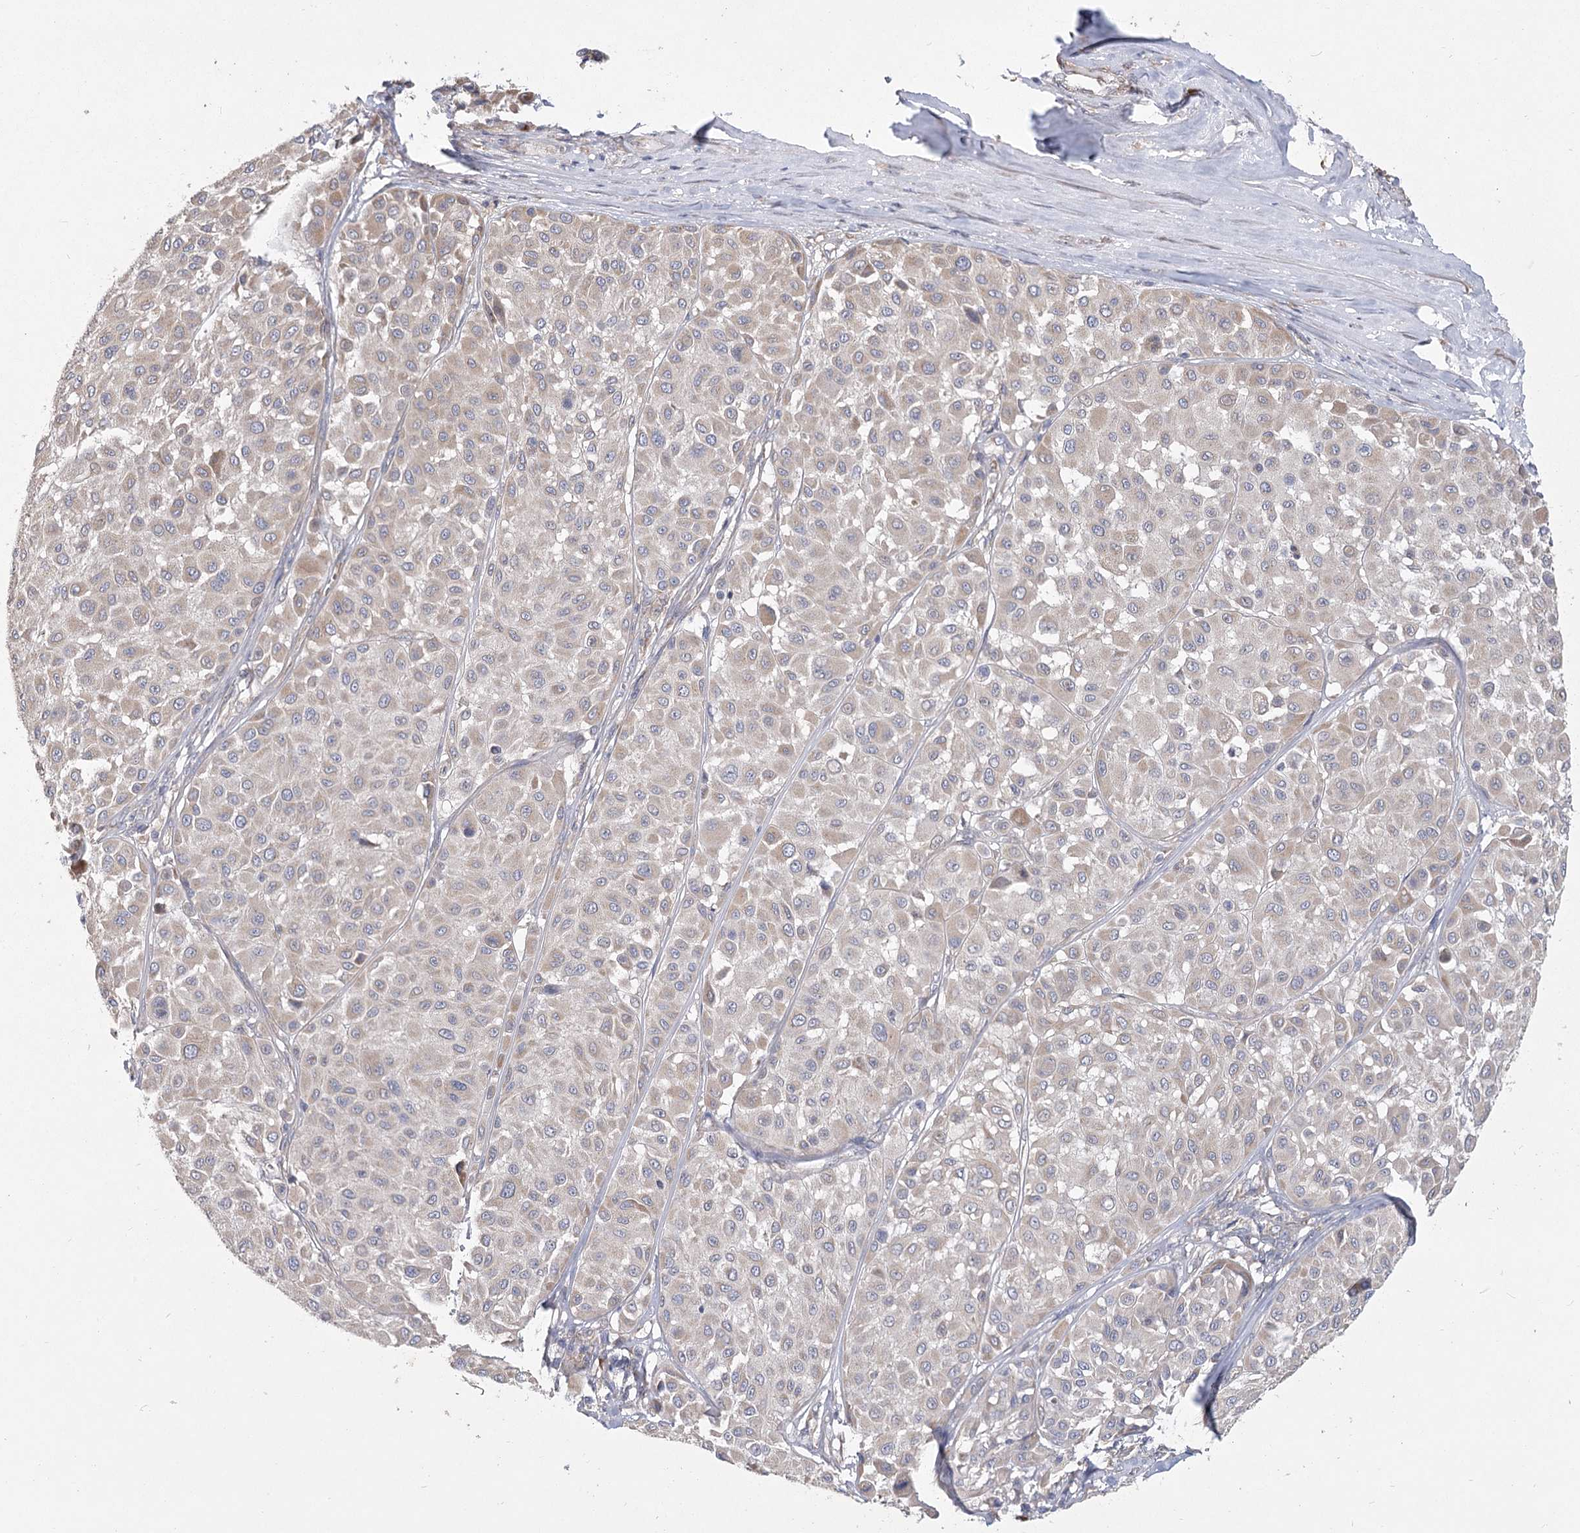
{"staining": {"intensity": "weak", "quantity": "<25%", "location": "cytoplasmic/membranous"}, "tissue": "melanoma", "cell_type": "Tumor cells", "image_type": "cancer", "snomed": [{"axis": "morphology", "description": "Malignant melanoma, Metastatic site"}, {"axis": "topography", "description": "Soft tissue"}], "caption": "A histopathology image of melanoma stained for a protein reveals no brown staining in tumor cells.", "gene": "CNTLN", "patient": {"sex": "male", "age": 41}}